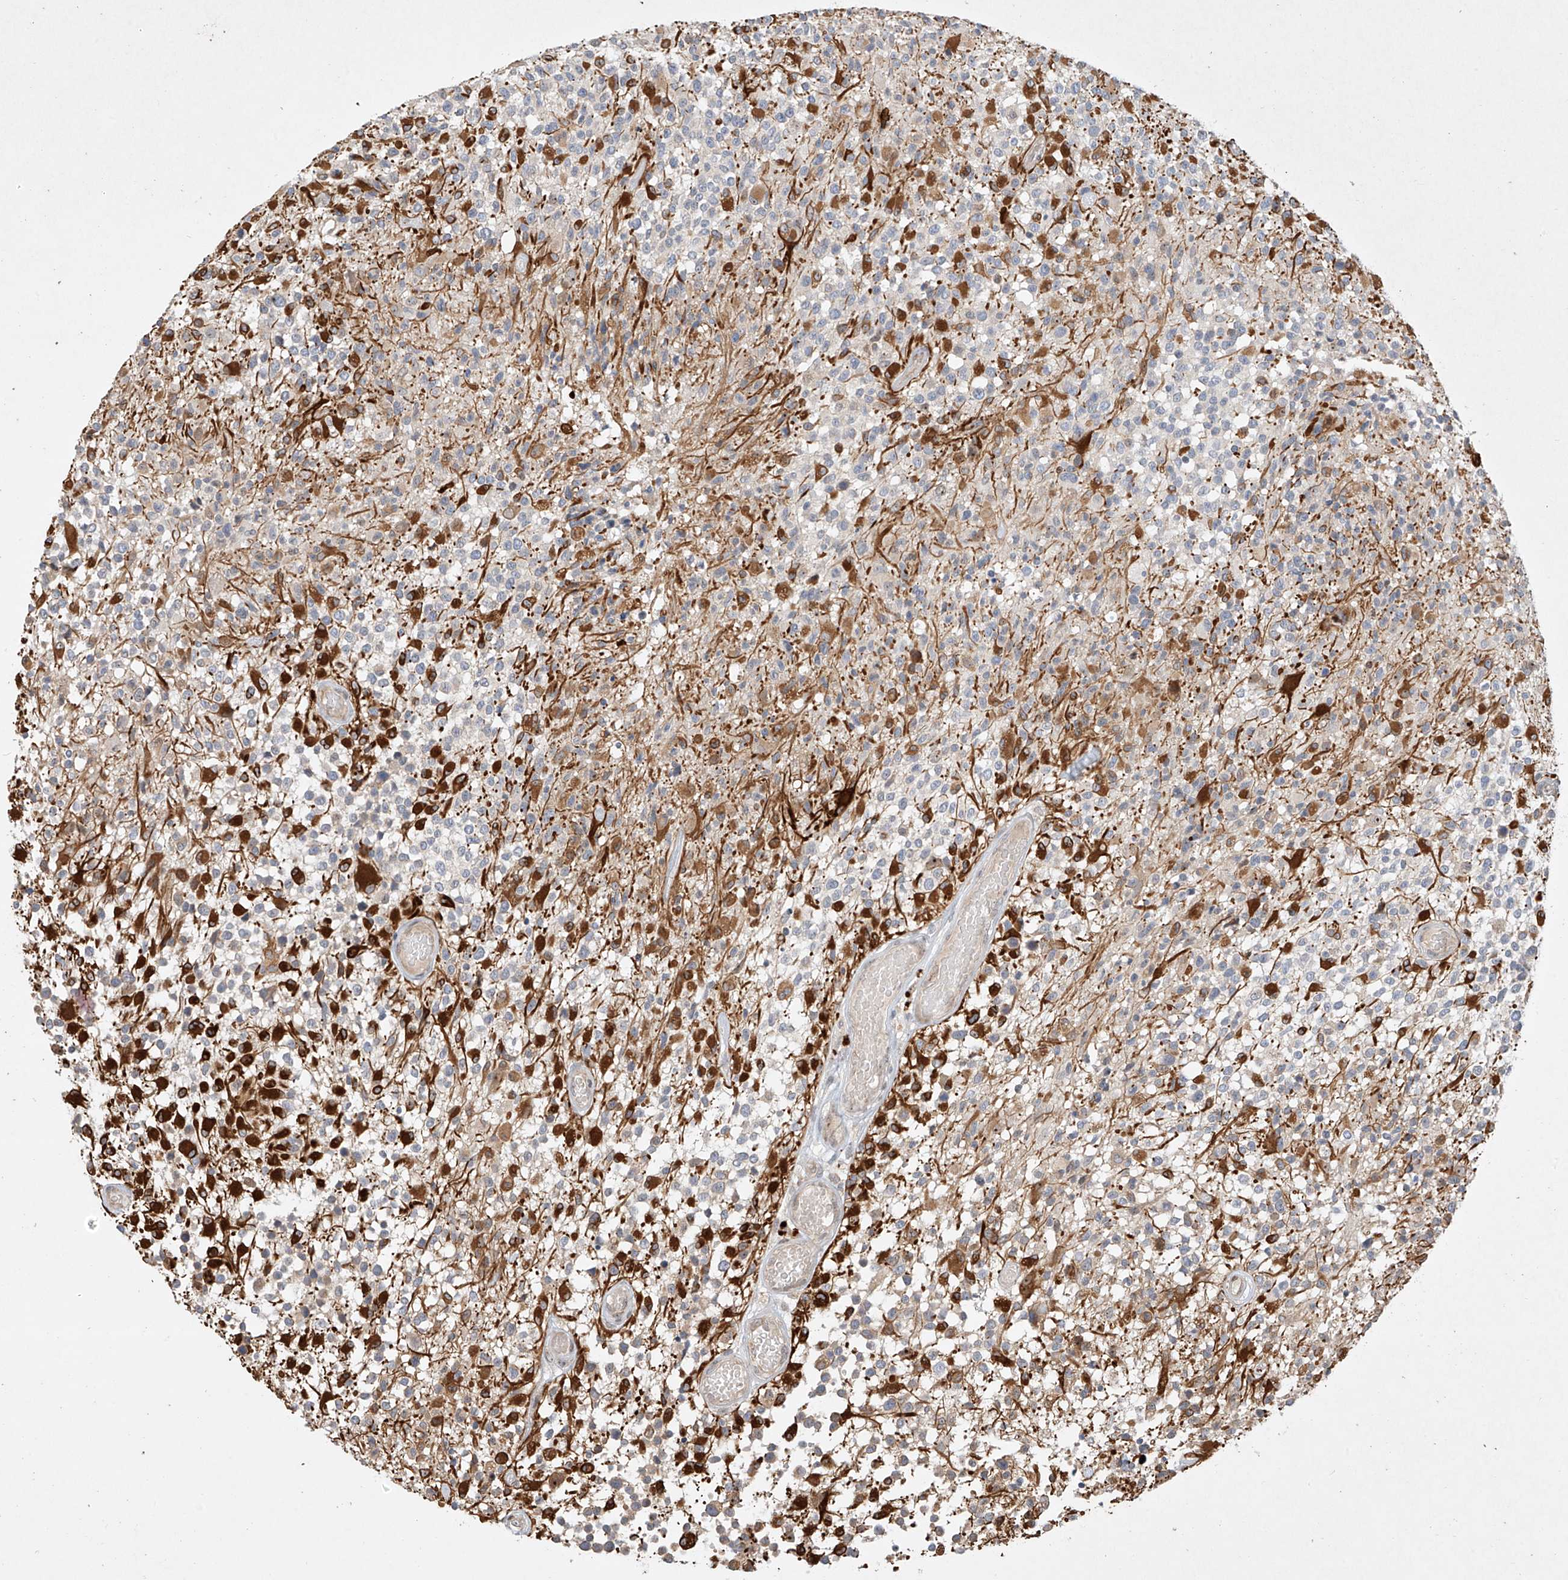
{"staining": {"intensity": "strong", "quantity": "<25%", "location": "cytoplasmic/membranous"}, "tissue": "glioma", "cell_type": "Tumor cells", "image_type": "cancer", "snomed": [{"axis": "morphology", "description": "Glioma, malignant, High grade"}, {"axis": "morphology", "description": "Glioblastoma, NOS"}, {"axis": "topography", "description": "Brain"}], "caption": "Immunohistochemical staining of malignant high-grade glioma reveals medium levels of strong cytoplasmic/membranous protein expression in approximately <25% of tumor cells.", "gene": "TASP1", "patient": {"sex": "male", "age": 60}}